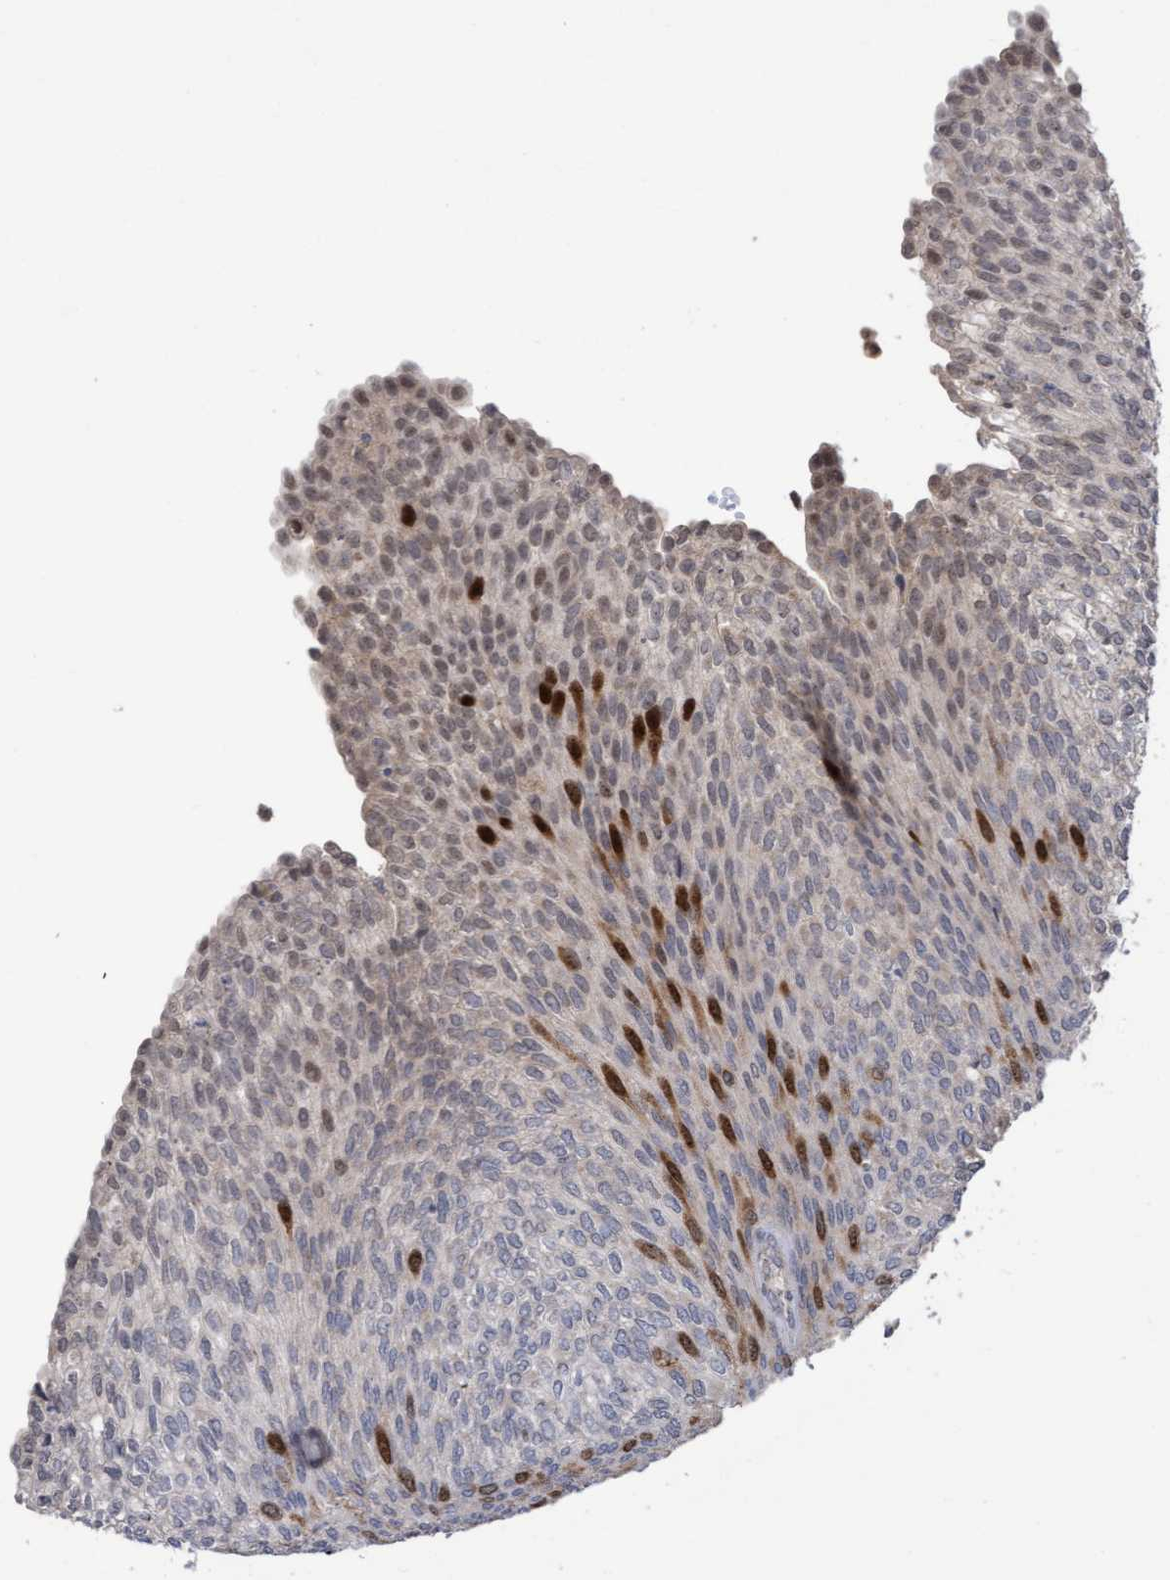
{"staining": {"intensity": "strong", "quantity": "<25%", "location": "nuclear"}, "tissue": "urothelial cancer", "cell_type": "Tumor cells", "image_type": "cancer", "snomed": [{"axis": "morphology", "description": "Urothelial carcinoma, Low grade"}, {"axis": "topography", "description": "Urinary bladder"}], "caption": "Strong nuclear protein positivity is seen in about <25% of tumor cells in low-grade urothelial carcinoma.", "gene": "SLBP", "patient": {"sex": "female", "age": 79}}